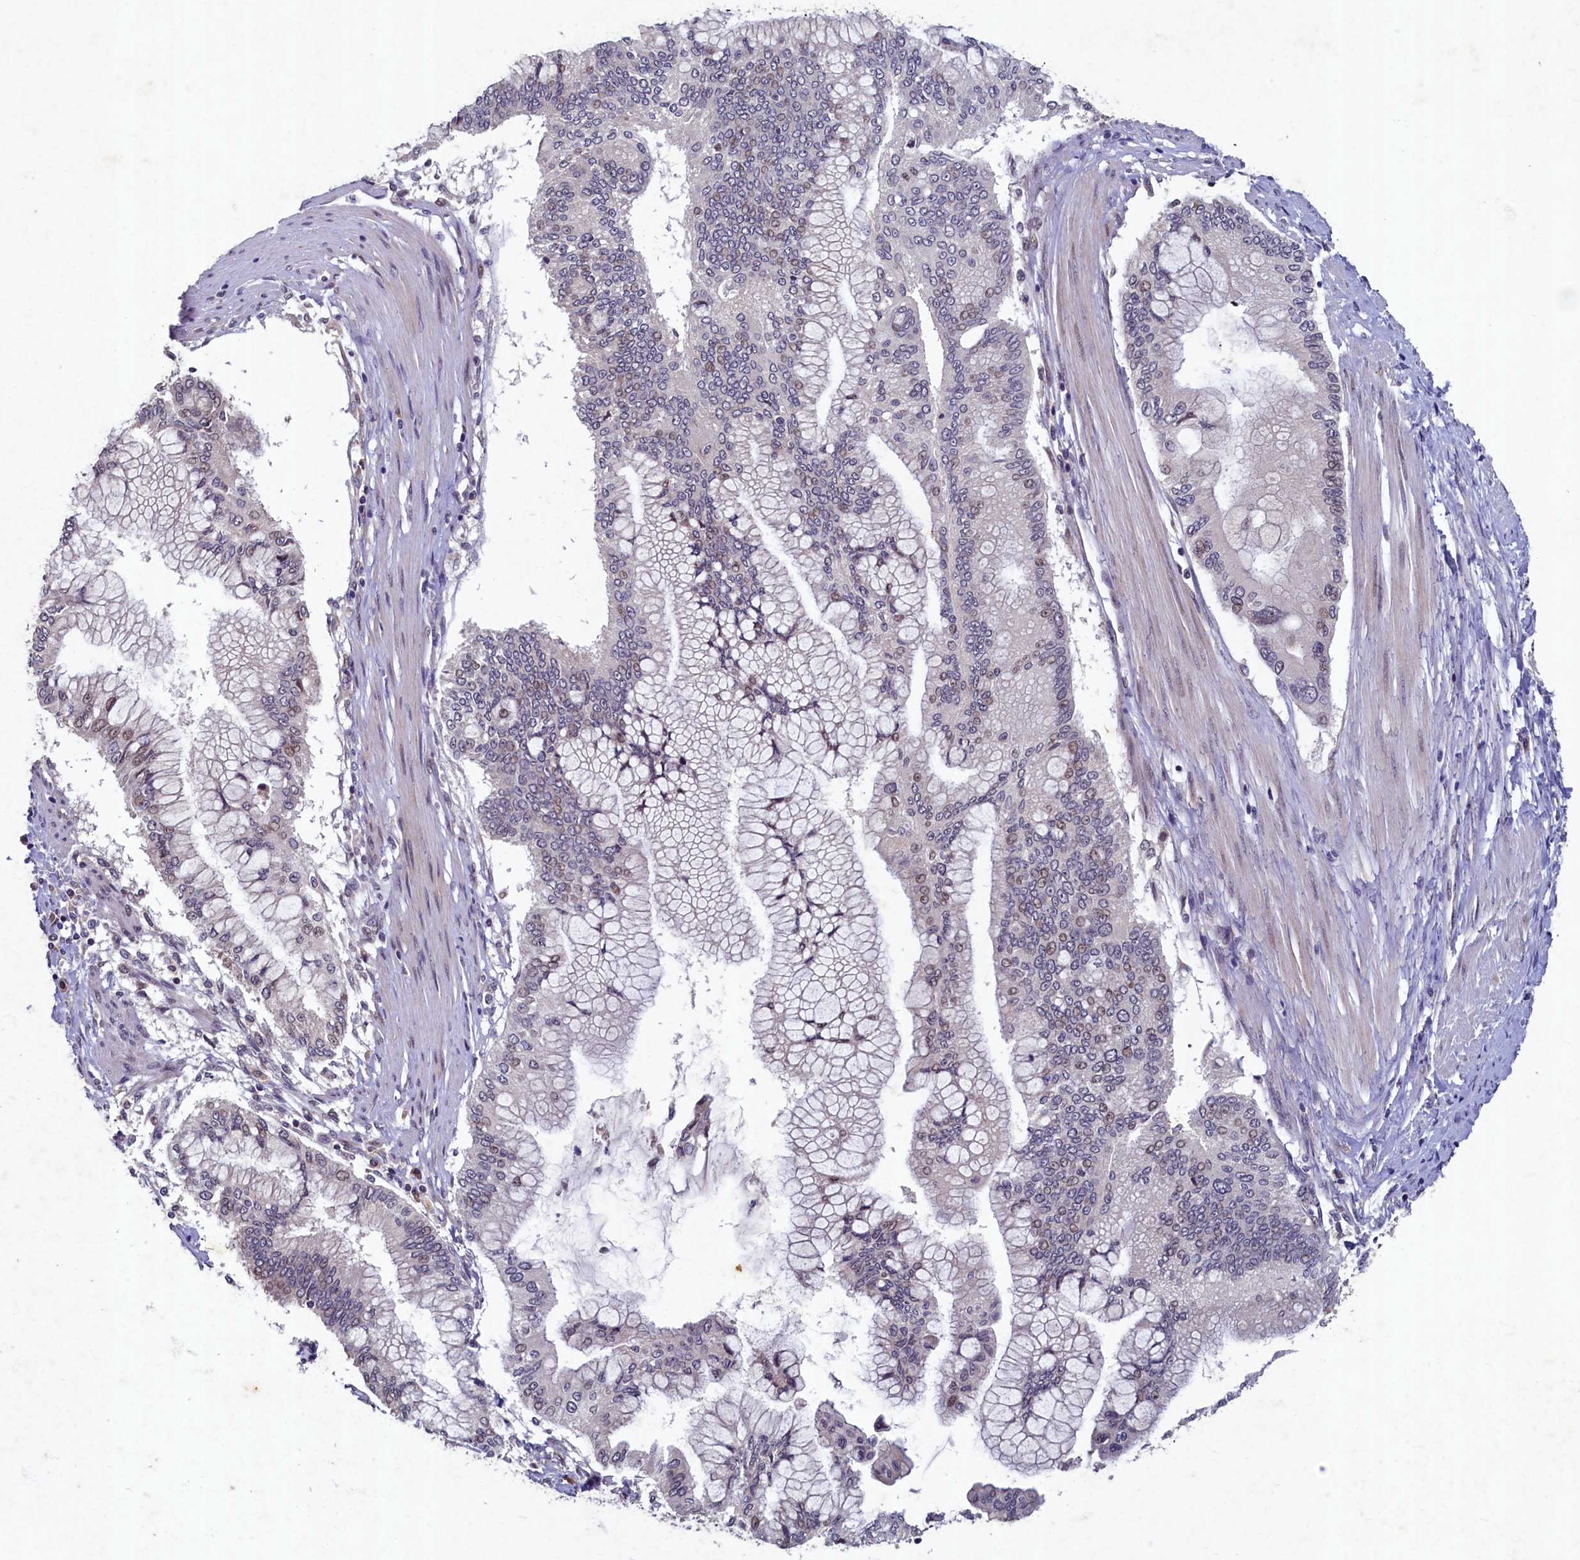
{"staining": {"intensity": "weak", "quantity": "25%-75%", "location": "nuclear"}, "tissue": "pancreatic cancer", "cell_type": "Tumor cells", "image_type": "cancer", "snomed": [{"axis": "morphology", "description": "Adenocarcinoma, NOS"}, {"axis": "topography", "description": "Pancreas"}], "caption": "Protein staining by immunohistochemistry (IHC) exhibits weak nuclear staining in approximately 25%-75% of tumor cells in adenocarcinoma (pancreatic).", "gene": "LATS2", "patient": {"sex": "male", "age": 46}}